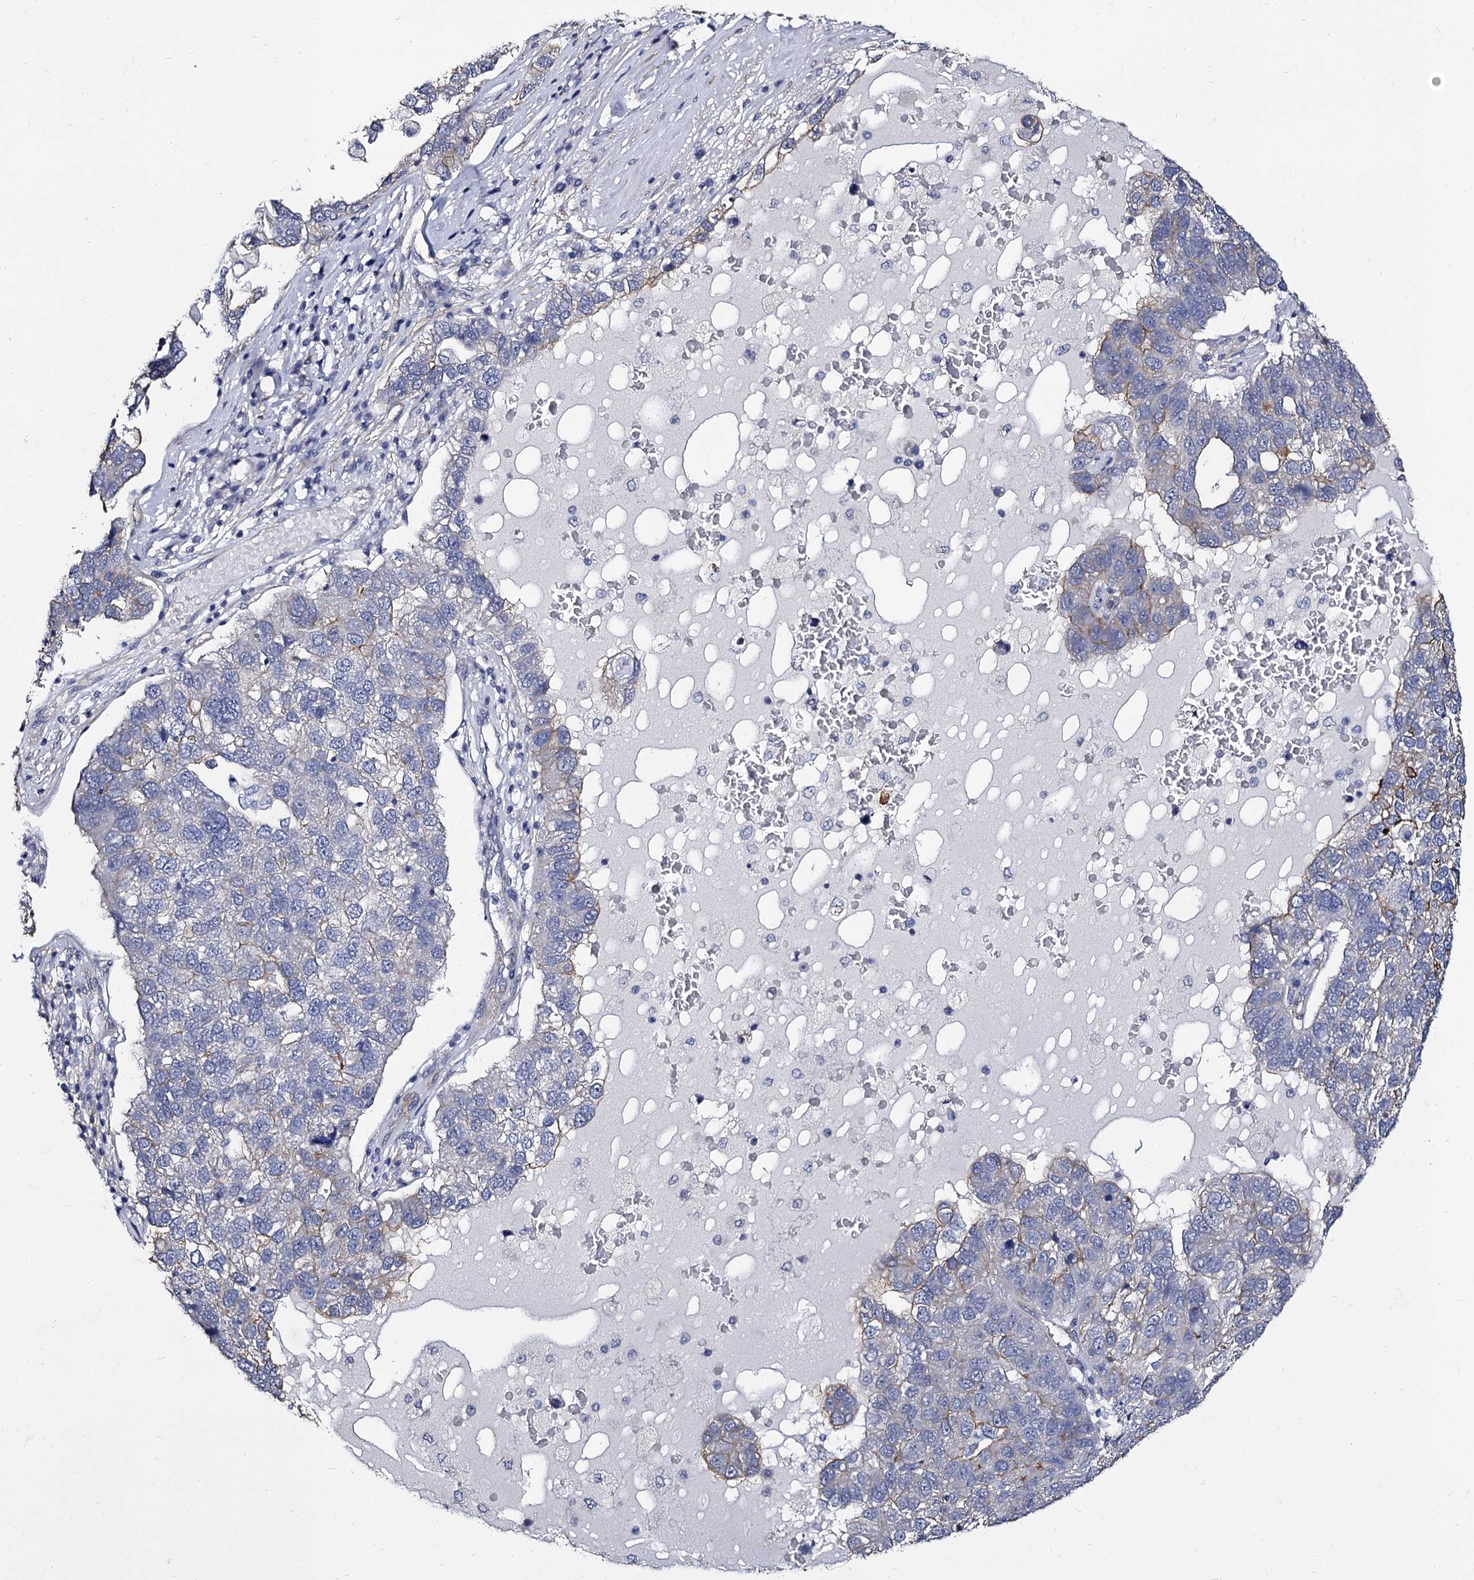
{"staining": {"intensity": "weak", "quantity": "<25%", "location": "cytoplasmic/membranous"}, "tissue": "pancreatic cancer", "cell_type": "Tumor cells", "image_type": "cancer", "snomed": [{"axis": "morphology", "description": "Adenocarcinoma, NOS"}, {"axis": "topography", "description": "Pancreas"}], "caption": "Human pancreatic cancer stained for a protein using IHC demonstrates no positivity in tumor cells.", "gene": "CBFB", "patient": {"sex": "female", "age": 61}}